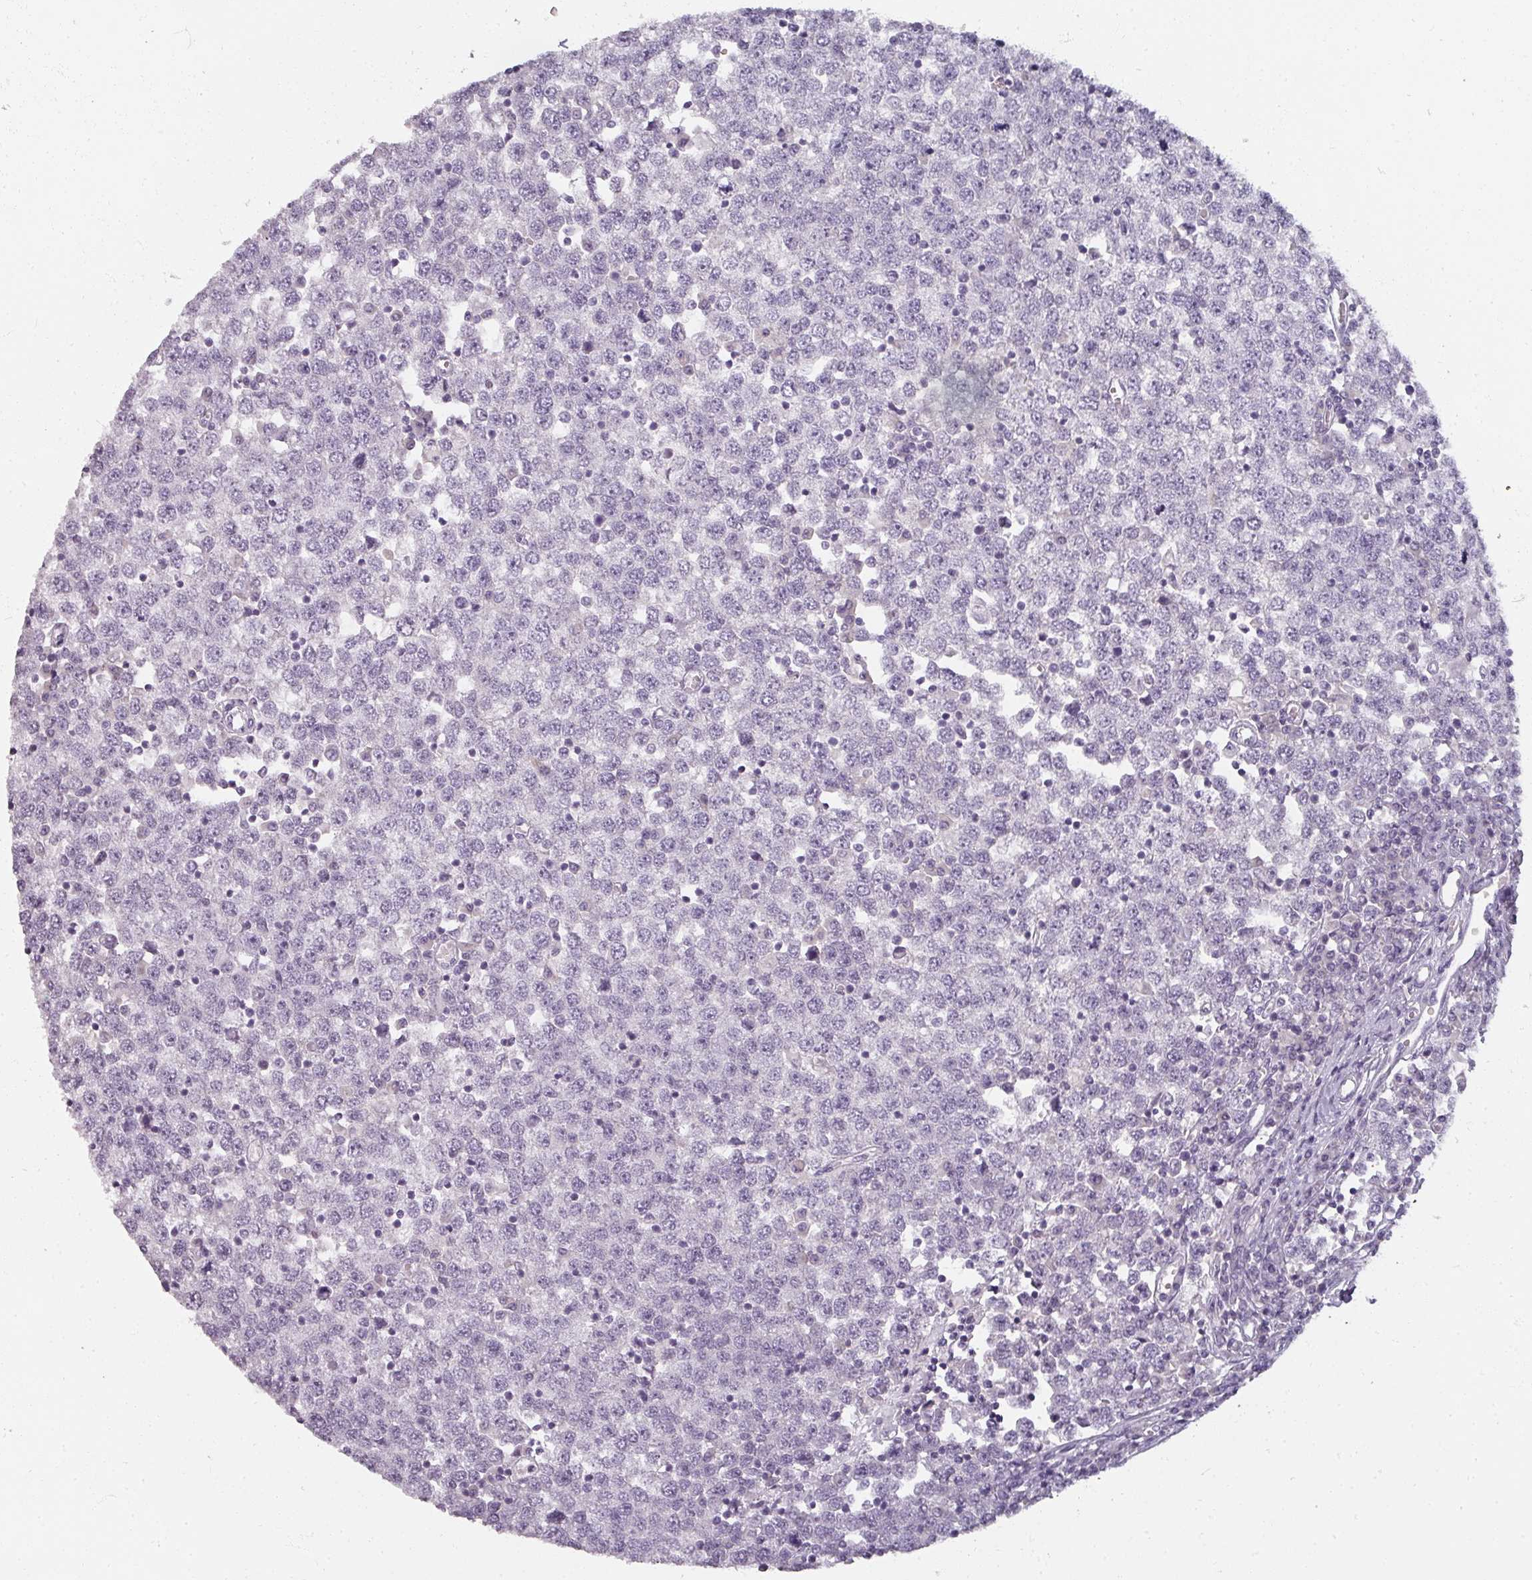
{"staining": {"intensity": "negative", "quantity": "none", "location": "none"}, "tissue": "testis cancer", "cell_type": "Tumor cells", "image_type": "cancer", "snomed": [{"axis": "morphology", "description": "Seminoma, NOS"}, {"axis": "topography", "description": "Testis"}], "caption": "Tumor cells show no significant protein expression in testis seminoma.", "gene": "REG3G", "patient": {"sex": "male", "age": 65}}